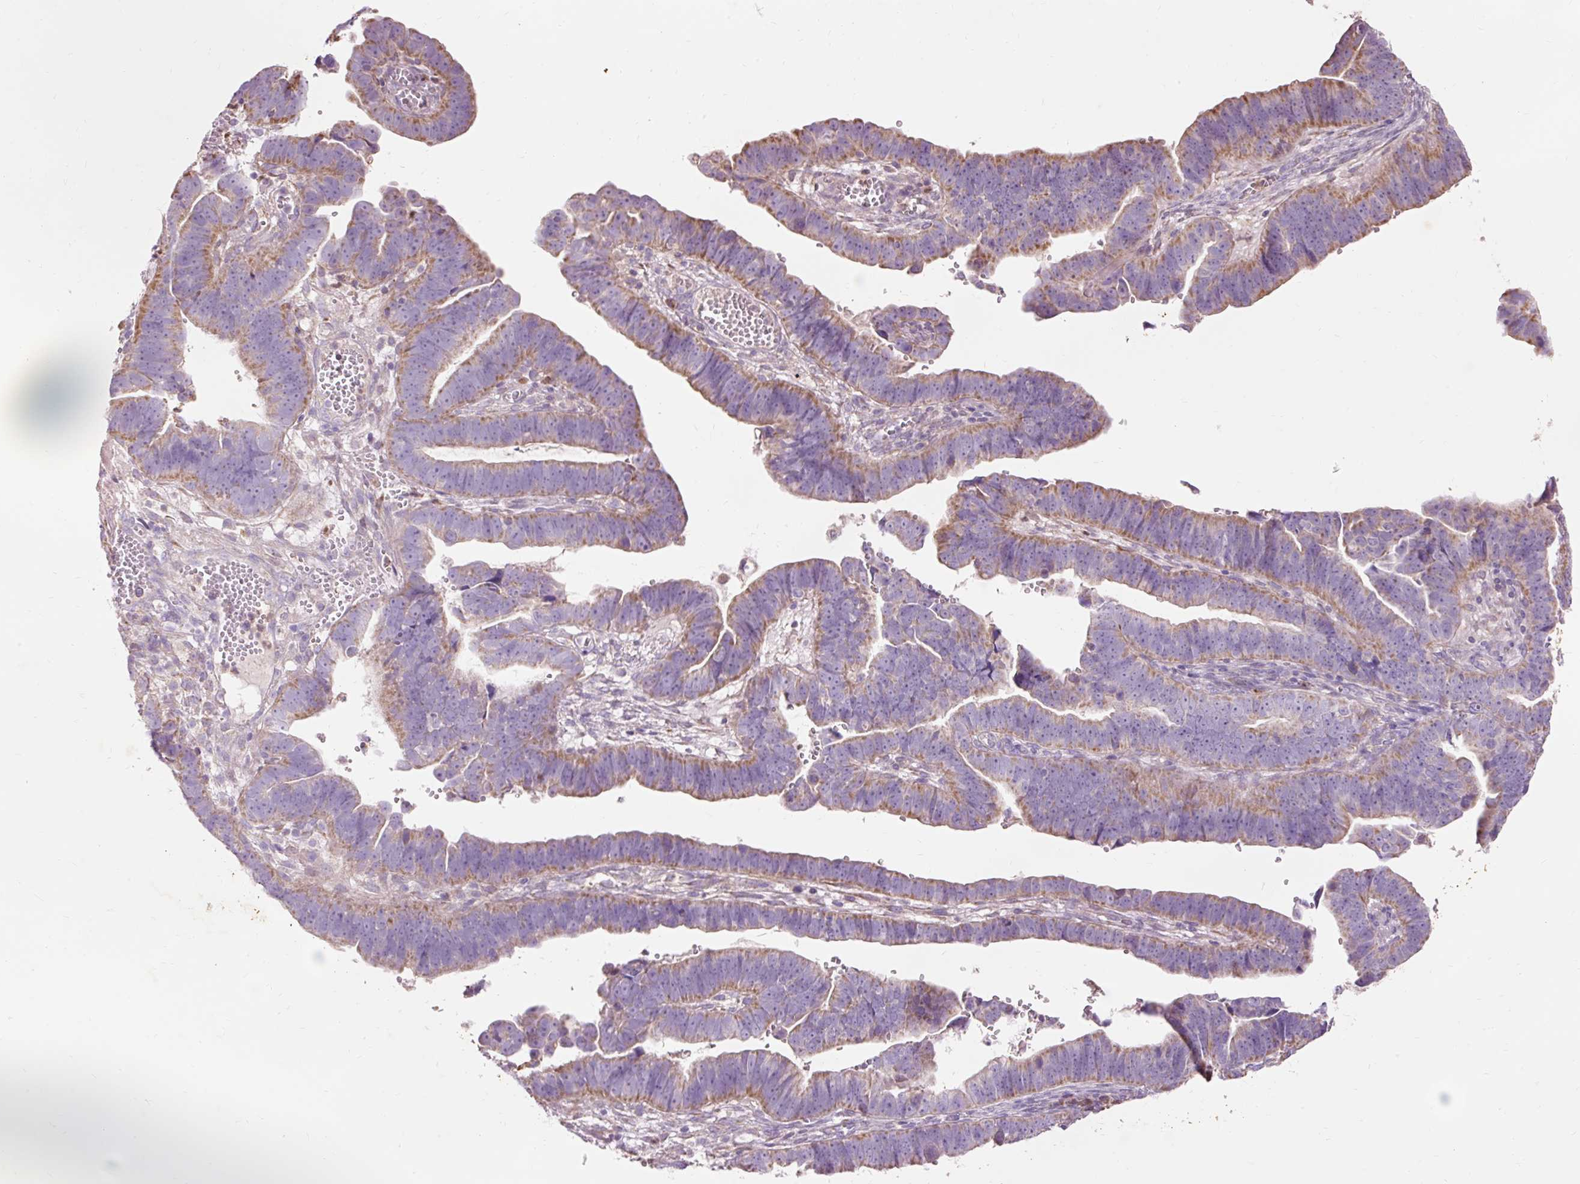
{"staining": {"intensity": "moderate", "quantity": "25%-75%", "location": "cytoplasmic/membranous"}, "tissue": "endometrial cancer", "cell_type": "Tumor cells", "image_type": "cancer", "snomed": [{"axis": "morphology", "description": "Adenocarcinoma, NOS"}, {"axis": "topography", "description": "Endometrium"}], "caption": "This micrograph reveals IHC staining of endometrial adenocarcinoma, with medium moderate cytoplasmic/membranous expression in approximately 25%-75% of tumor cells.", "gene": "PRDX5", "patient": {"sex": "female", "age": 75}}